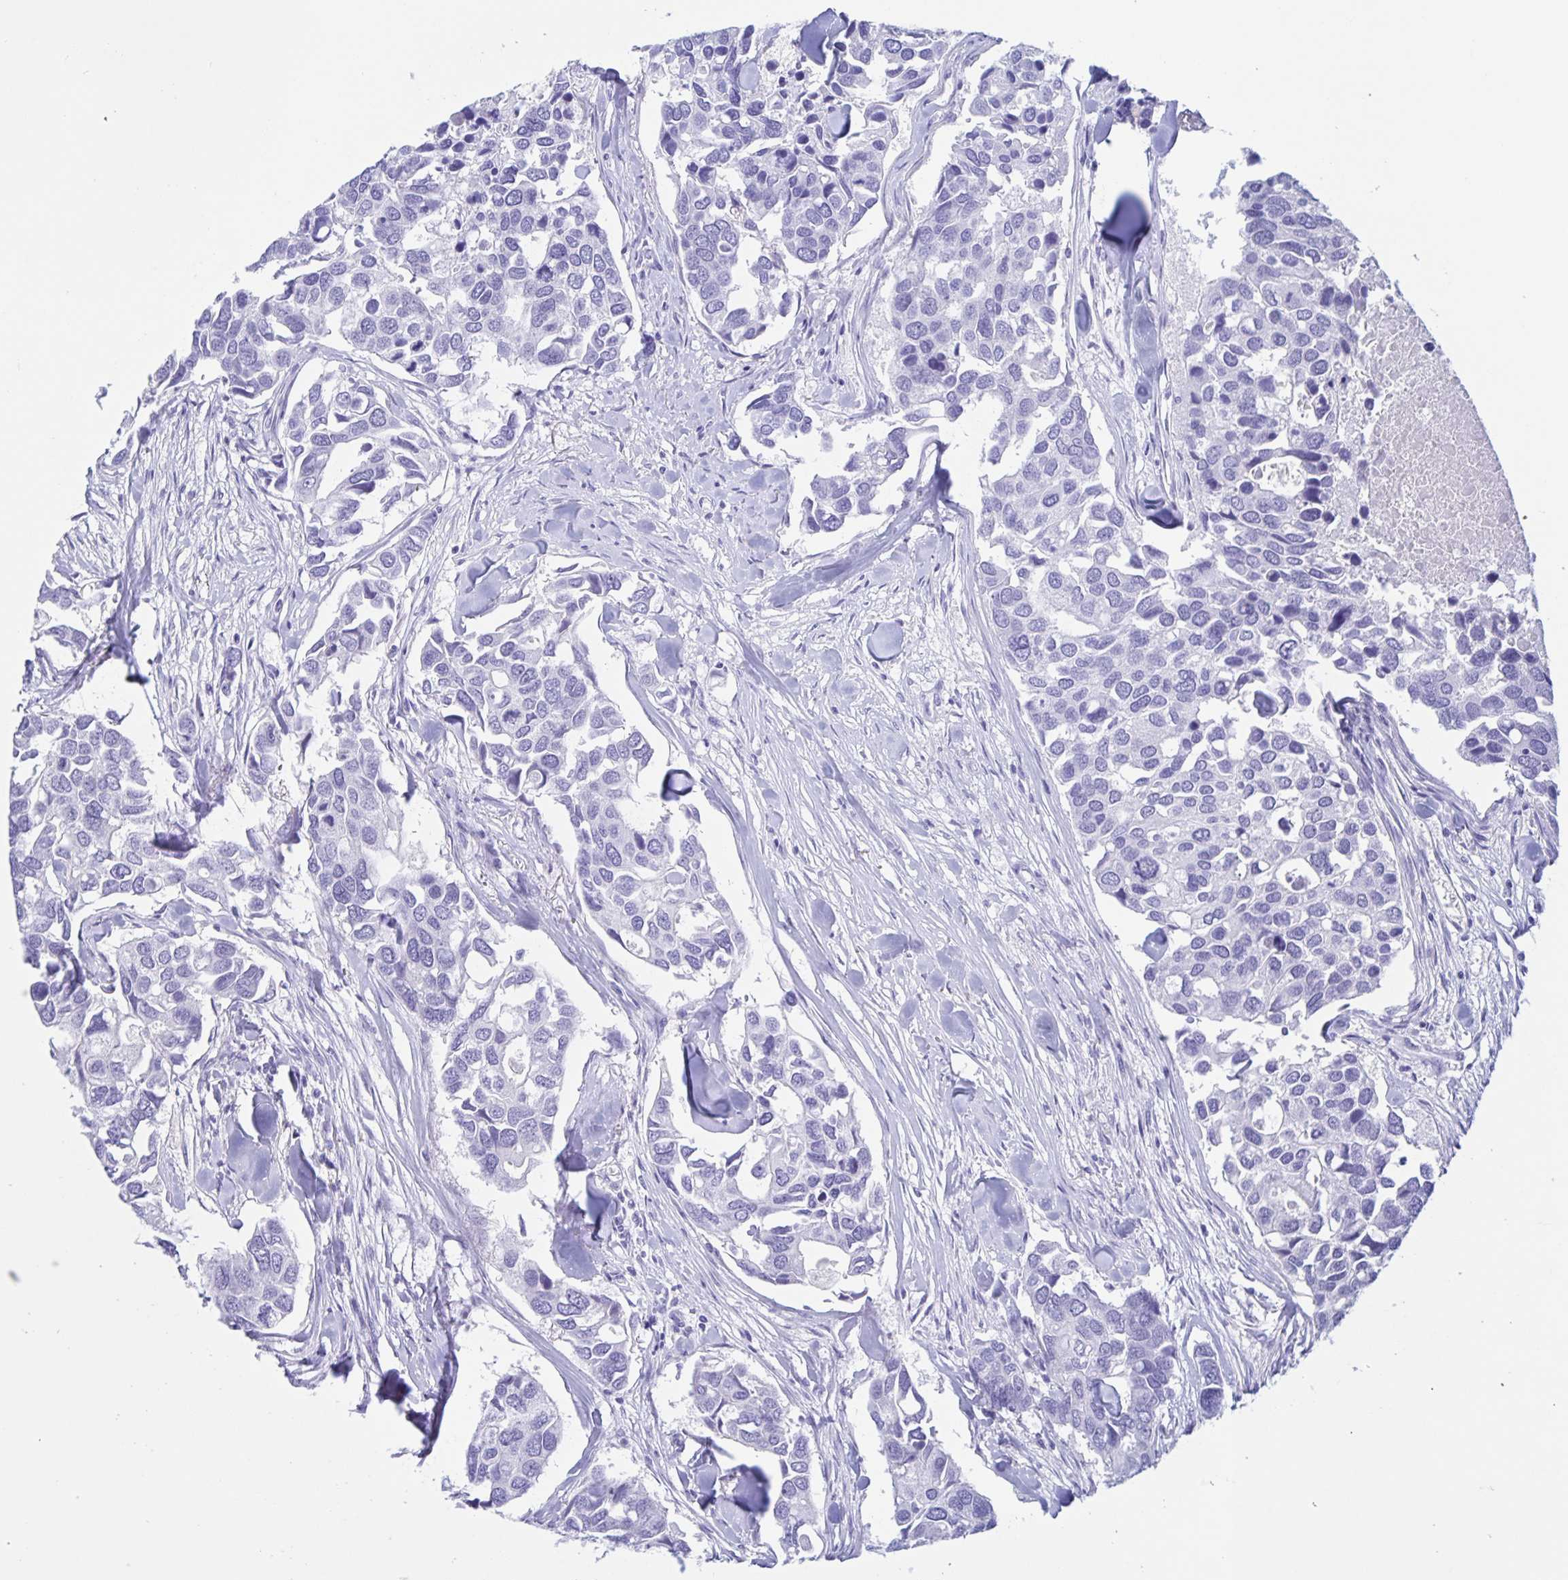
{"staining": {"intensity": "negative", "quantity": "none", "location": "none"}, "tissue": "breast cancer", "cell_type": "Tumor cells", "image_type": "cancer", "snomed": [{"axis": "morphology", "description": "Duct carcinoma"}, {"axis": "topography", "description": "Breast"}], "caption": "A high-resolution histopathology image shows immunohistochemistry (IHC) staining of breast invasive ductal carcinoma, which shows no significant positivity in tumor cells.", "gene": "DMBT1", "patient": {"sex": "female", "age": 83}}